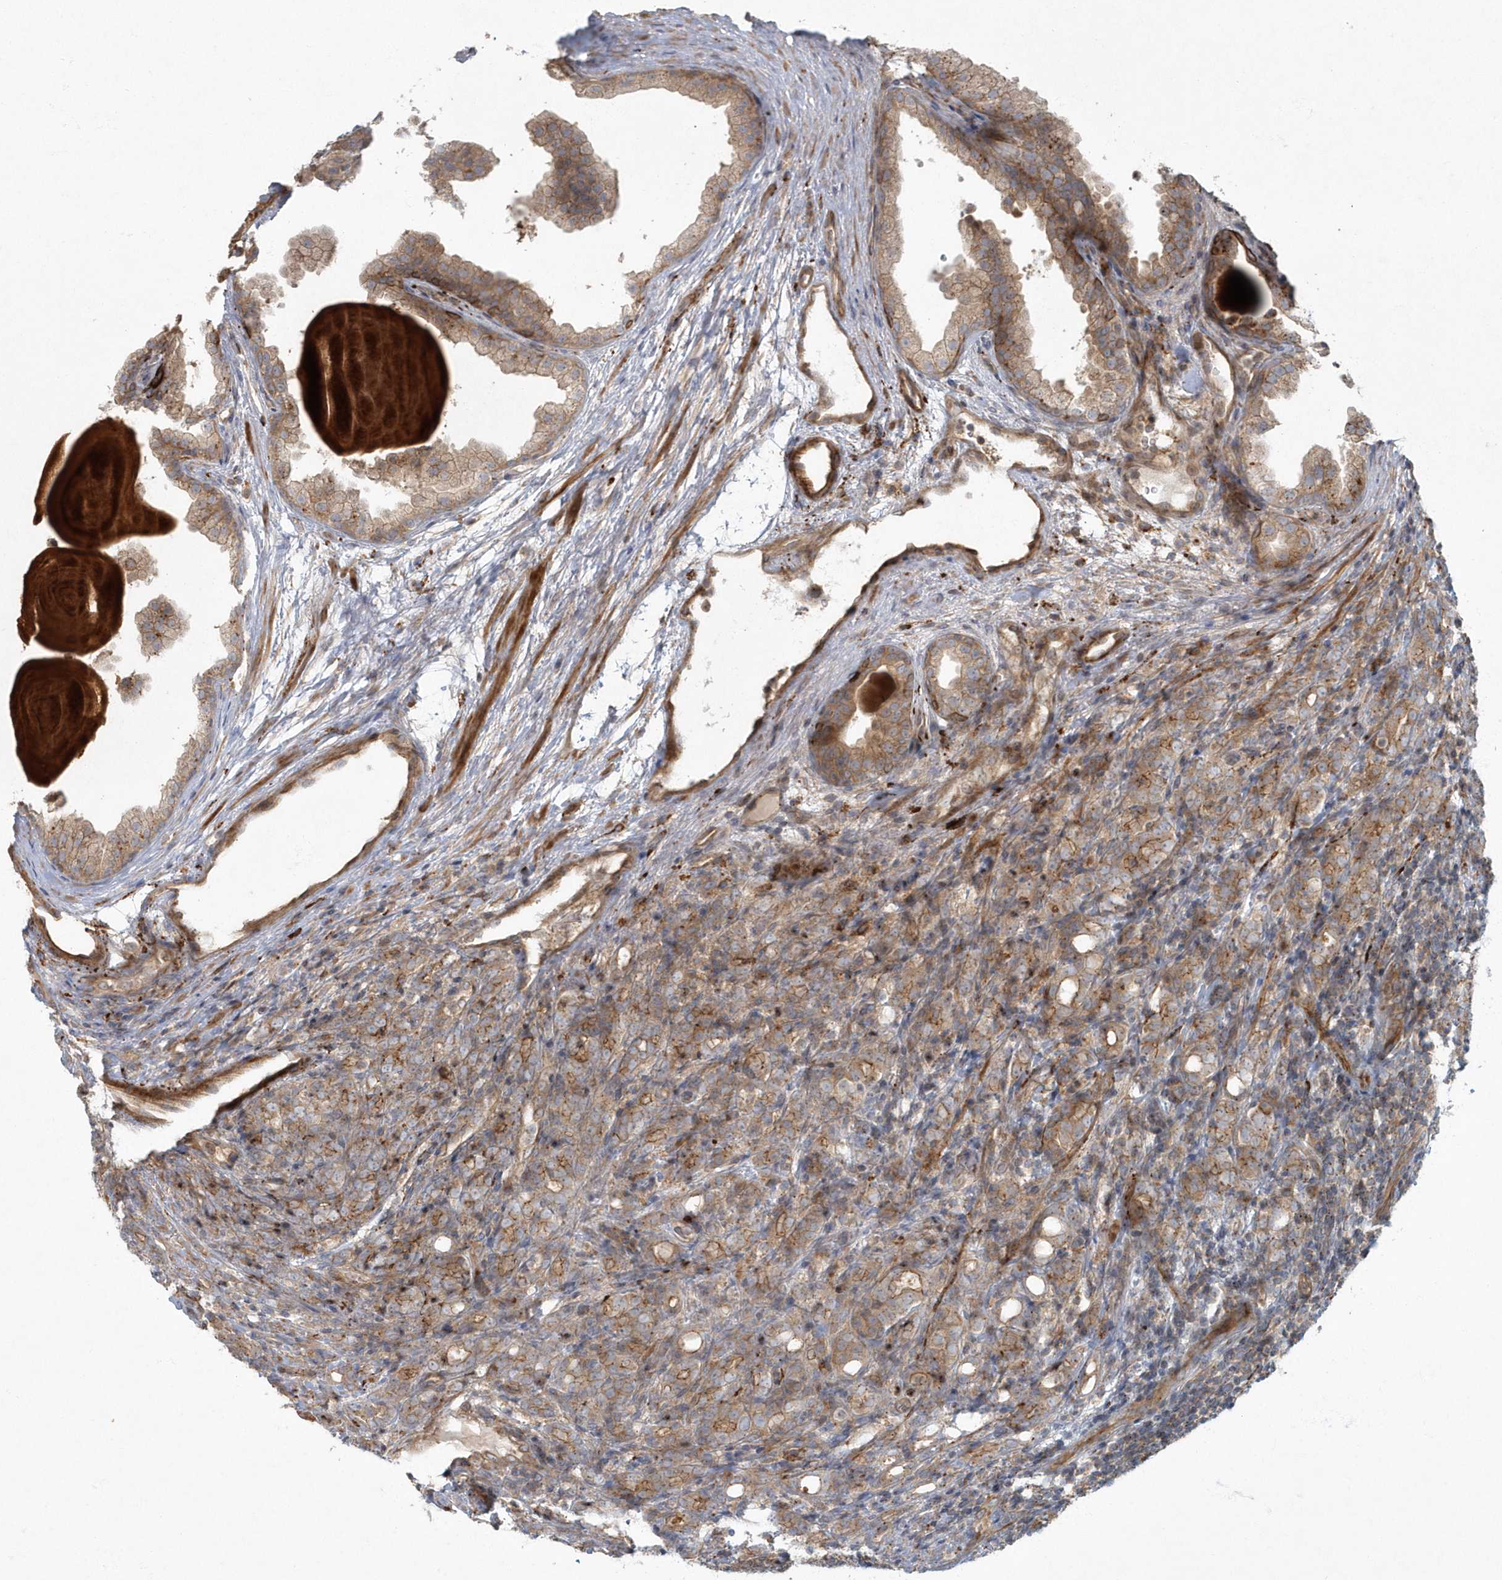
{"staining": {"intensity": "moderate", "quantity": ">75%", "location": "cytoplasmic/membranous"}, "tissue": "prostate cancer", "cell_type": "Tumor cells", "image_type": "cancer", "snomed": [{"axis": "morphology", "description": "Adenocarcinoma, High grade"}, {"axis": "topography", "description": "Prostate"}], "caption": "An IHC histopathology image of neoplastic tissue is shown. Protein staining in brown shows moderate cytoplasmic/membranous positivity in prostate cancer (adenocarcinoma (high-grade)) within tumor cells. (Brightfield microscopy of DAB IHC at high magnification).", "gene": "ARHGEF38", "patient": {"sex": "male", "age": 62}}